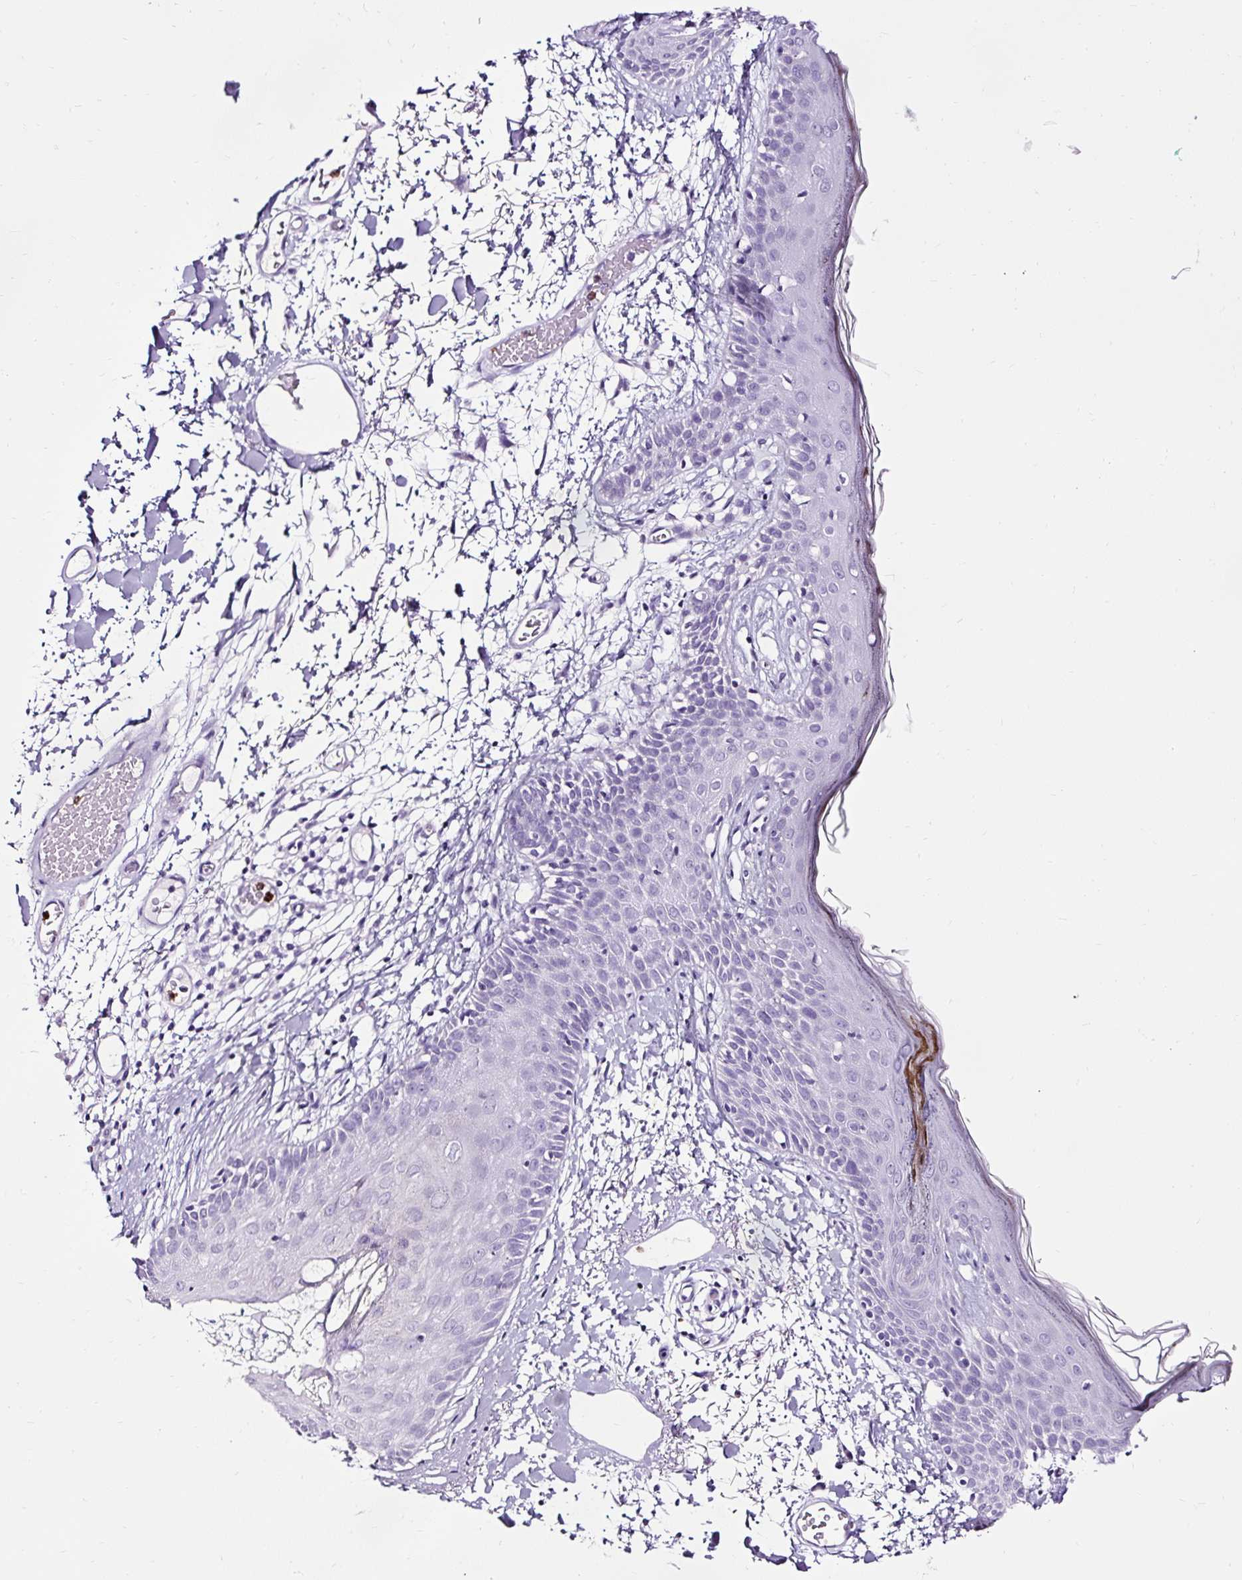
{"staining": {"intensity": "negative", "quantity": "none", "location": "none"}, "tissue": "skin", "cell_type": "Fibroblasts", "image_type": "normal", "snomed": [{"axis": "morphology", "description": "Normal tissue, NOS"}, {"axis": "topography", "description": "Skin"}], "caption": "Fibroblasts show no significant staining in normal skin. Nuclei are stained in blue.", "gene": "SLC7A8", "patient": {"sex": "male", "age": 79}}